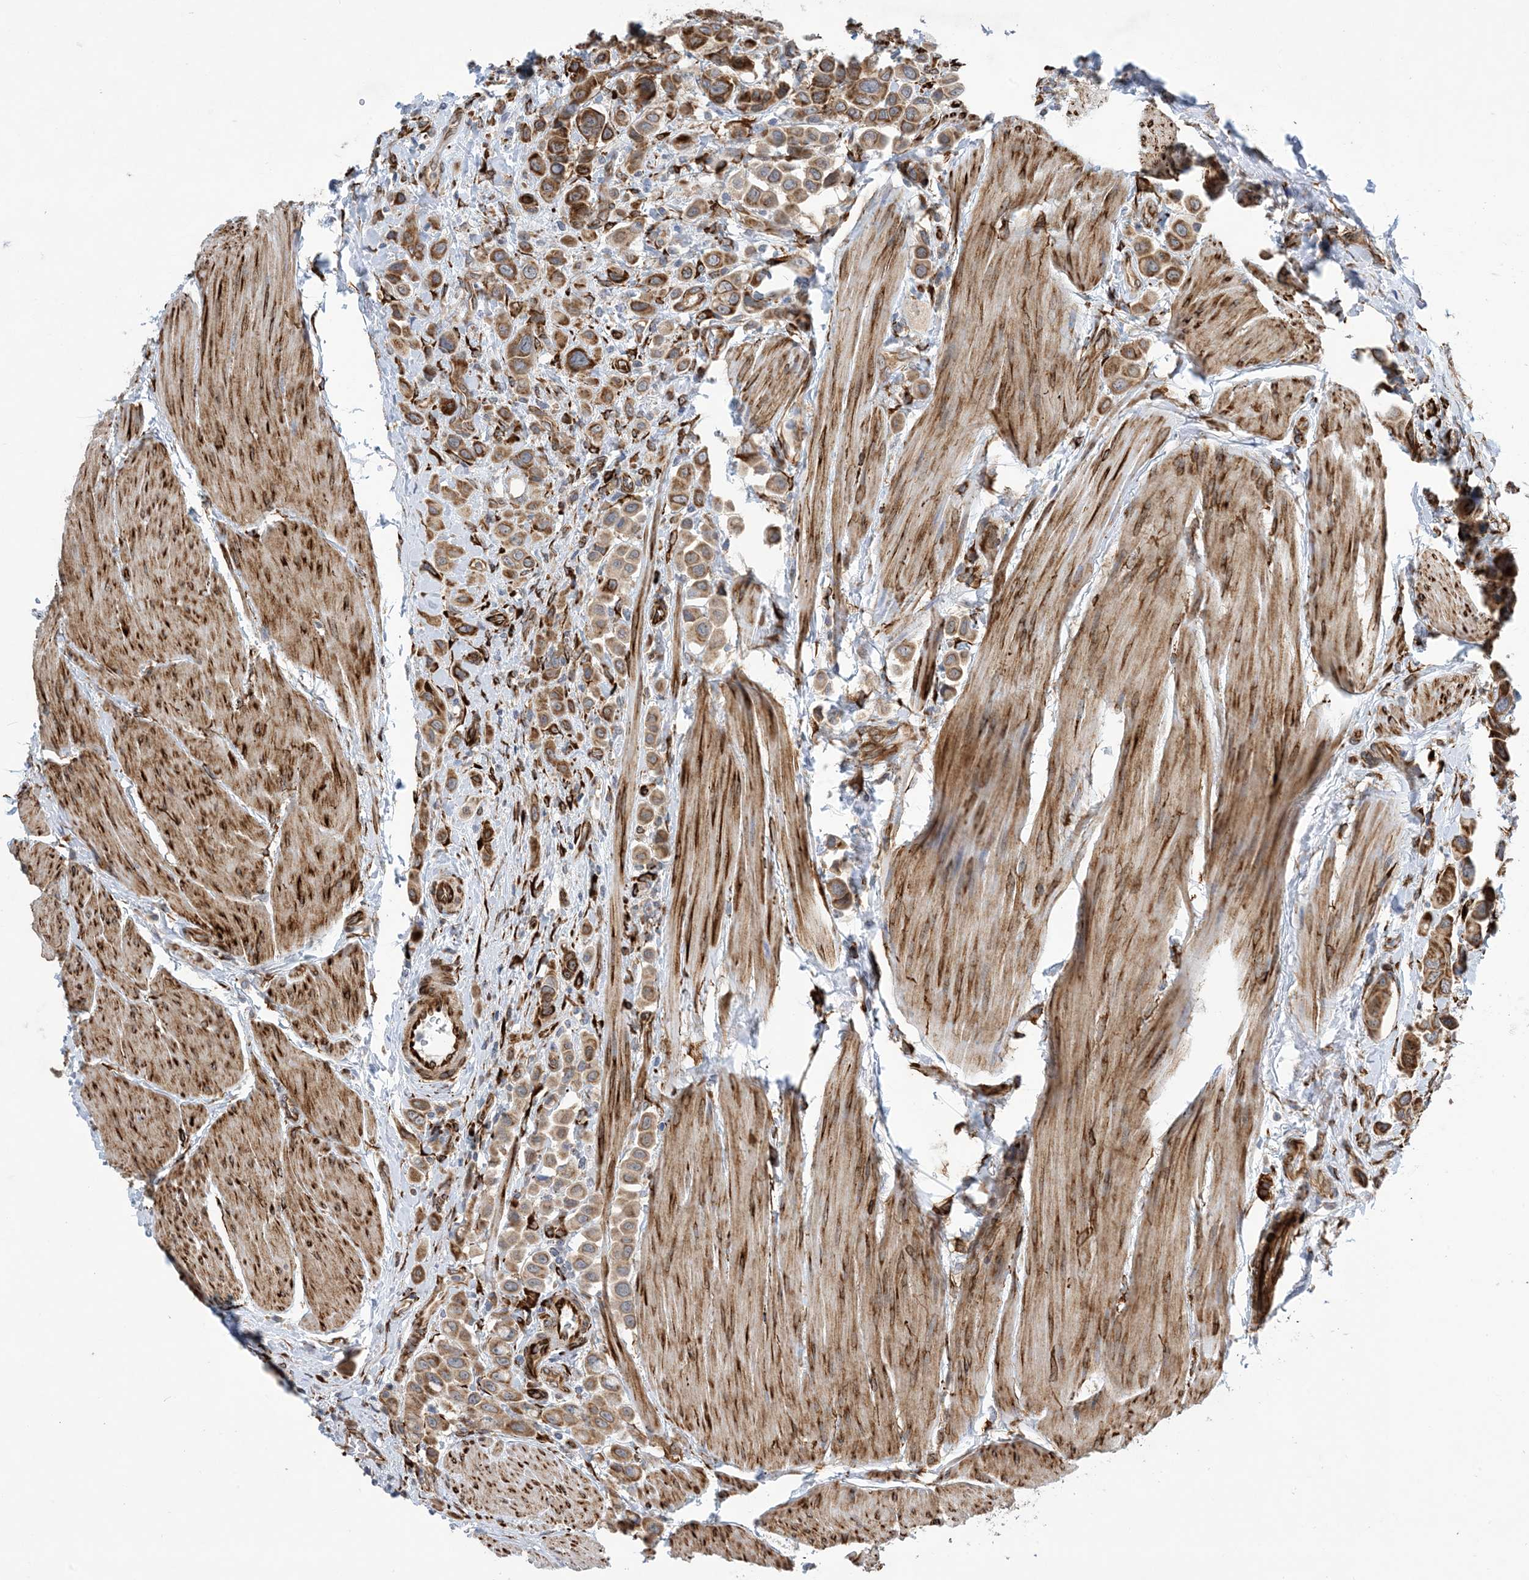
{"staining": {"intensity": "moderate", "quantity": ">75%", "location": "cytoplasmic/membranous"}, "tissue": "urothelial cancer", "cell_type": "Tumor cells", "image_type": "cancer", "snomed": [{"axis": "morphology", "description": "Urothelial carcinoma, High grade"}, {"axis": "topography", "description": "Urinary bladder"}], "caption": "Protein expression analysis of high-grade urothelial carcinoma demonstrates moderate cytoplasmic/membranous expression in about >75% of tumor cells.", "gene": "ZBTB45", "patient": {"sex": "male", "age": 50}}